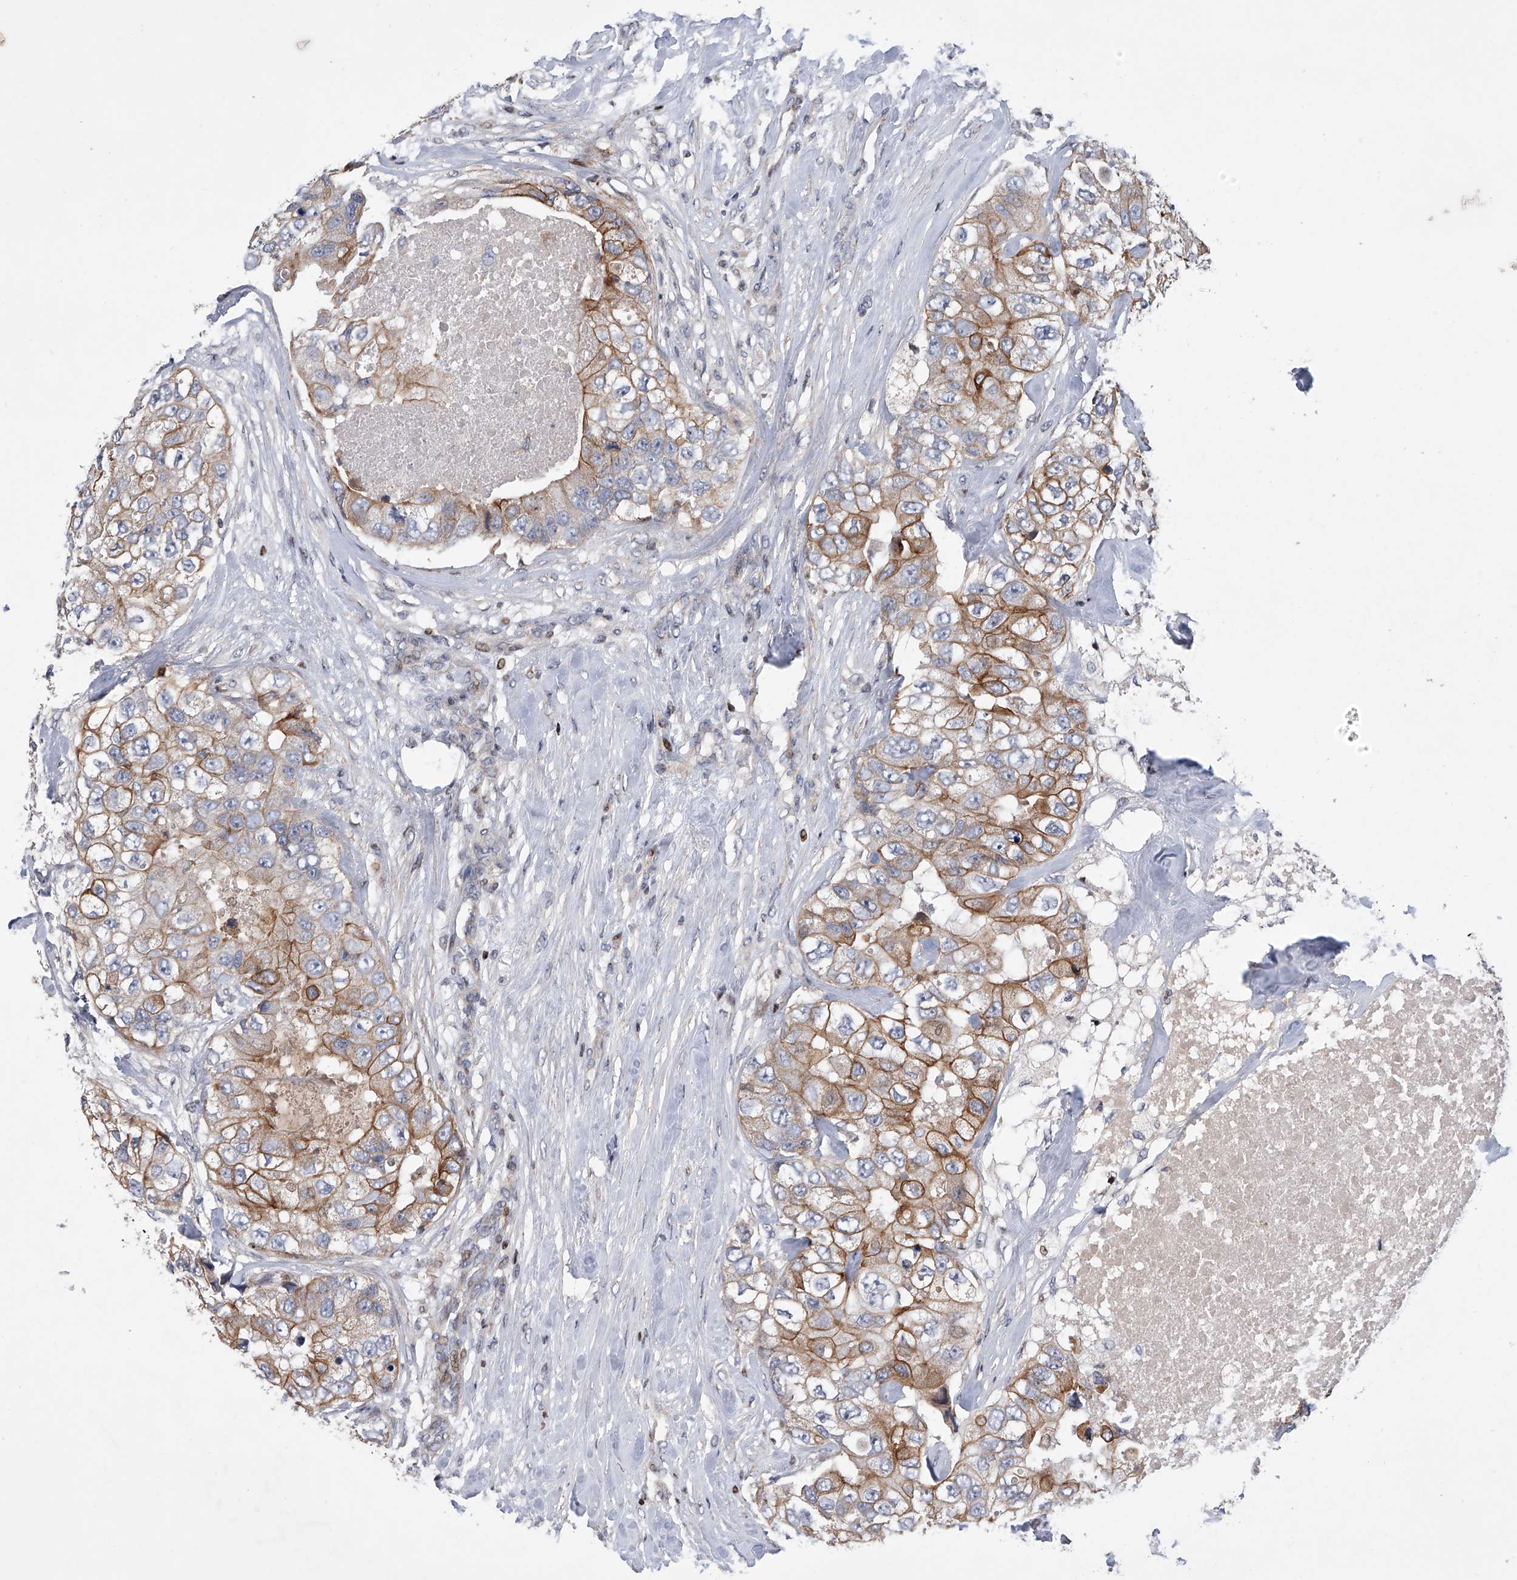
{"staining": {"intensity": "strong", "quantity": "25%-75%", "location": "cytoplasmic/membranous"}, "tissue": "breast cancer", "cell_type": "Tumor cells", "image_type": "cancer", "snomed": [{"axis": "morphology", "description": "Duct carcinoma"}, {"axis": "topography", "description": "Breast"}], "caption": "Immunohistochemical staining of human breast cancer (invasive ductal carcinoma) demonstrates high levels of strong cytoplasmic/membranous expression in approximately 25%-75% of tumor cells.", "gene": "CDH12", "patient": {"sex": "female", "age": 62}}